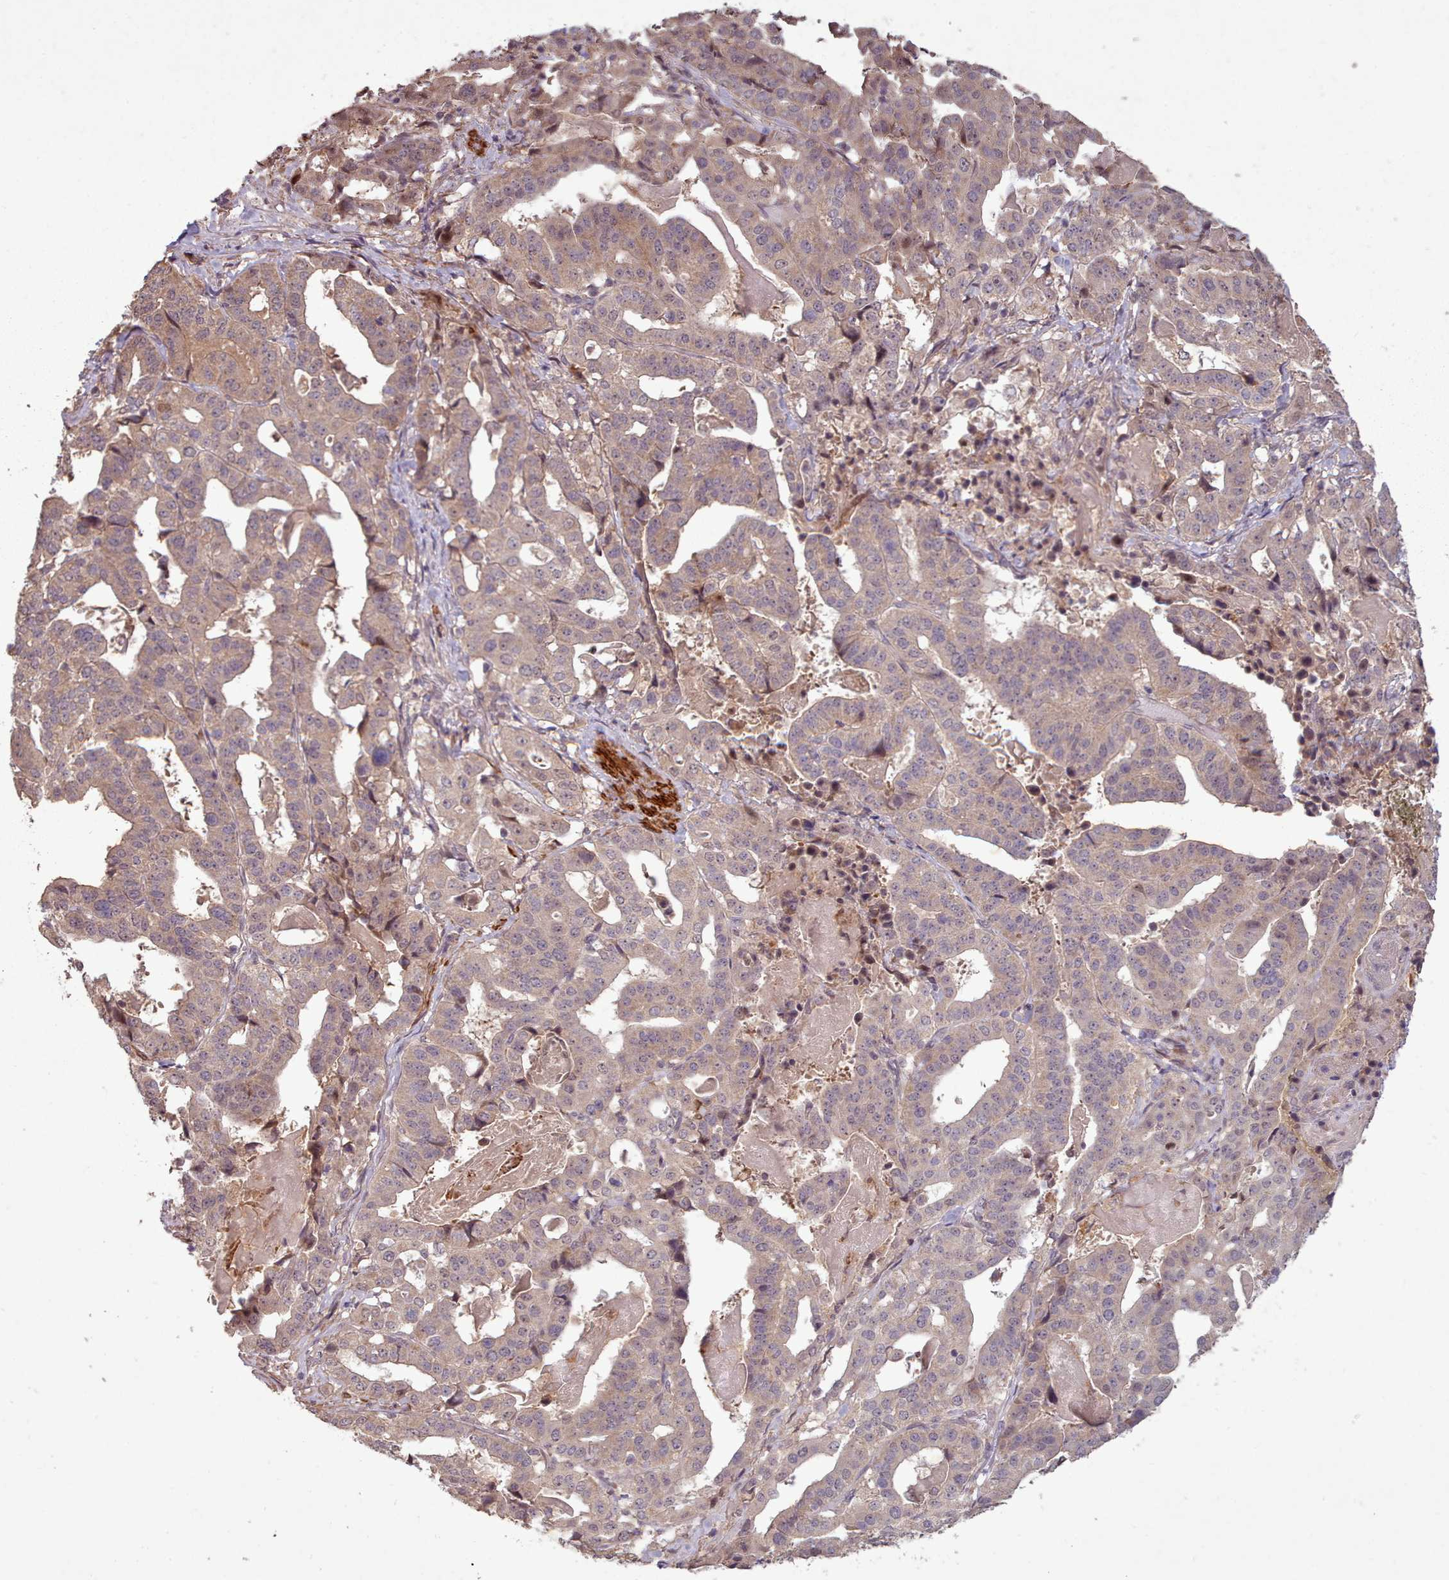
{"staining": {"intensity": "weak", "quantity": "25%-75%", "location": "cytoplasmic/membranous"}, "tissue": "stomach cancer", "cell_type": "Tumor cells", "image_type": "cancer", "snomed": [{"axis": "morphology", "description": "Adenocarcinoma, NOS"}, {"axis": "topography", "description": "Stomach"}], "caption": "Immunohistochemical staining of human stomach cancer (adenocarcinoma) demonstrates weak cytoplasmic/membranous protein staining in about 25%-75% of tumor cells.", "gene": "CDC6", "patient": {"sex": "male", "age": 48}}